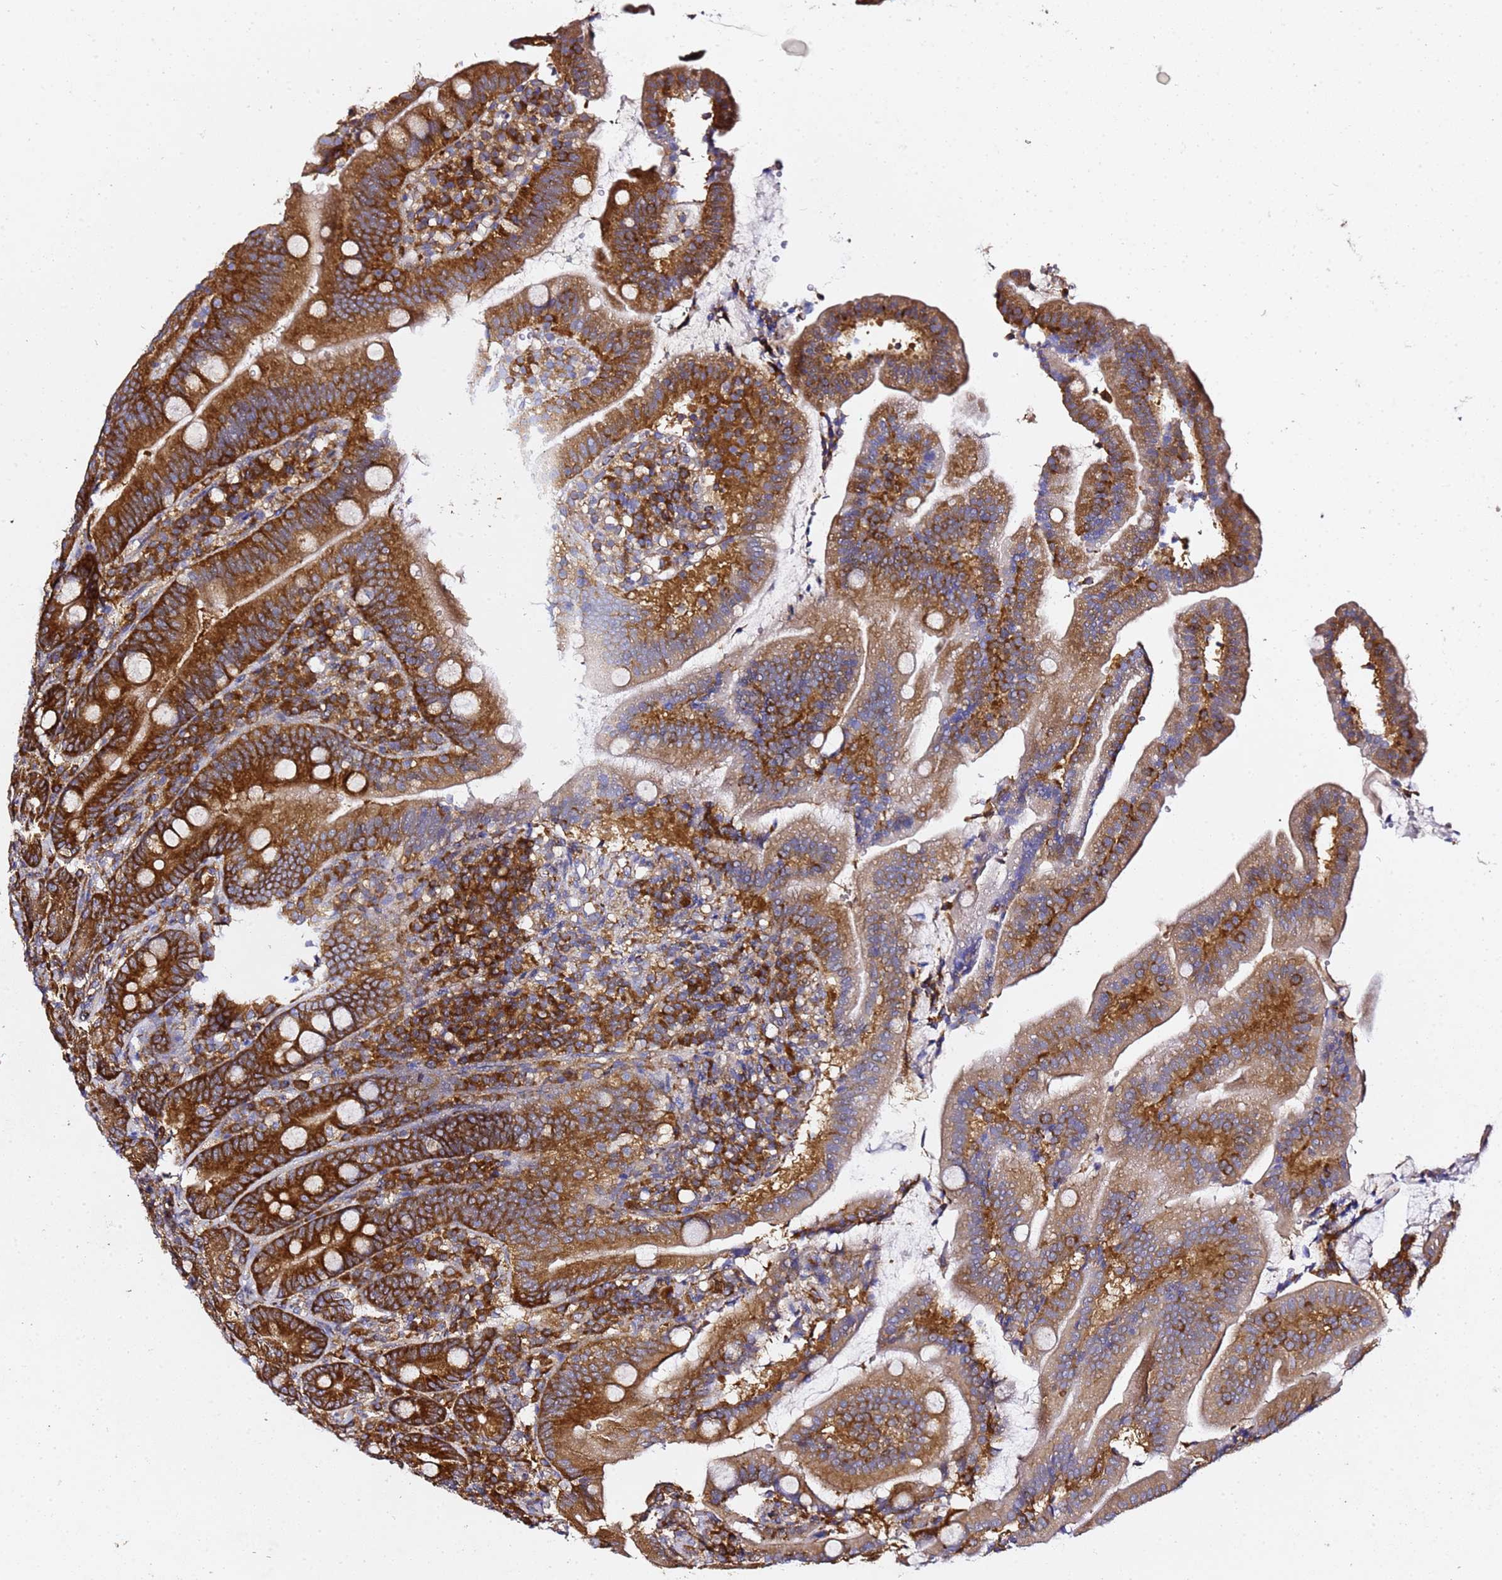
{"staining": {"intensity": "strong", "quantity": ">75%", "location": "cytoplasmic/membranous"}, "tissue": "duodenum", "cell_type": "Glandular cells", "image_type": "normal", "snomed": [{"axis": "morphology", "description": "Normal tissue, NOS"}, {"axis": "topography", "description": "Duodenum"}], "caption": "Protein expression by immunohistochemistry reveals strong cytoplasmic/membranous staining in approximately >75% of glandular cells in unremarkable duodenum.", "gene": "TPST1", "patient": {"sex": "female", "age": 67}}